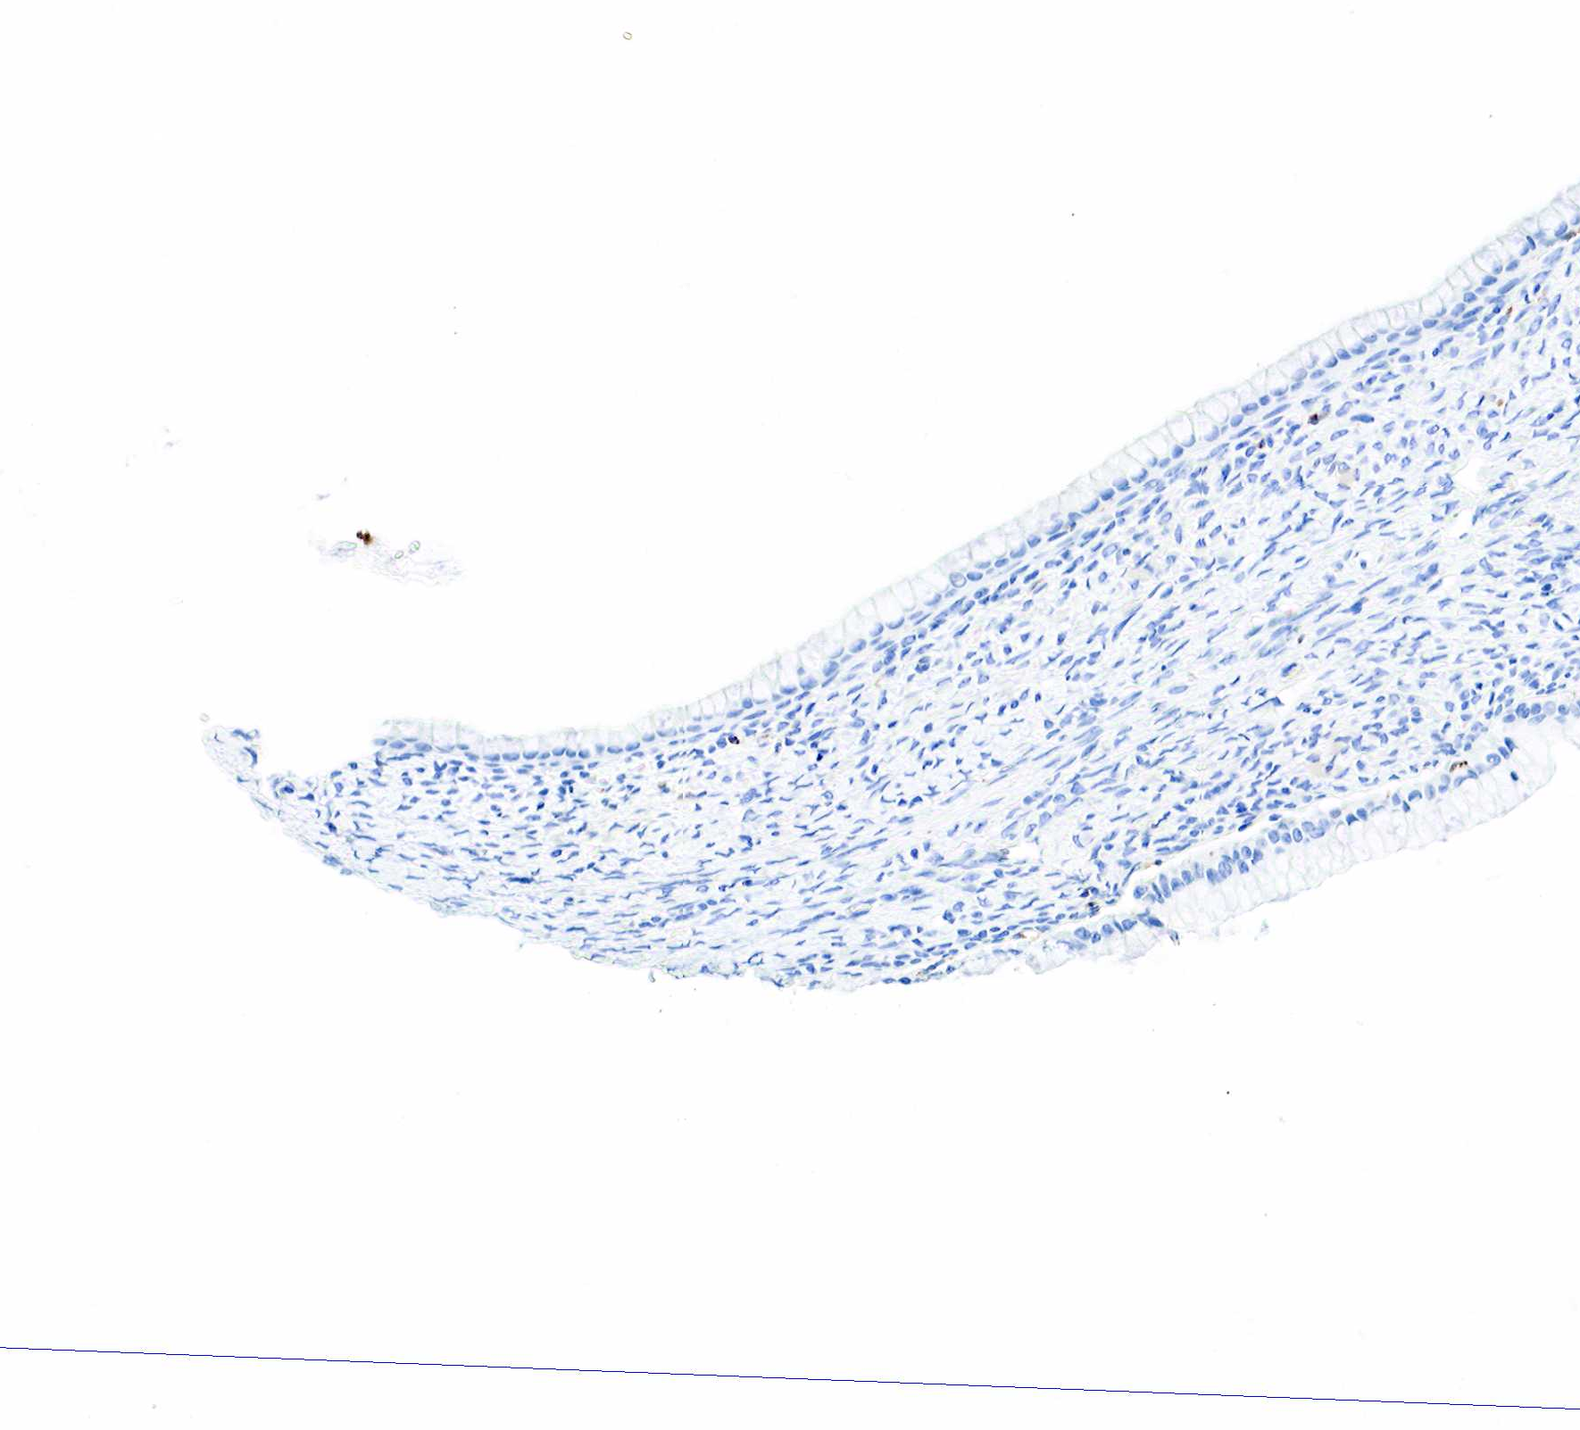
{"staining": {"intensity": "negative", "quantity": "none", "location": "none"}, "tissue": "ovarian cancer", "cell_type": "Tumor cells", "image_type": "cancer", "snomed": [{"axis": "morphology", "description": "Cystadenocarcinoma, mucinous, NOS"}, {"axis": "topography", "description": "Ovary"}], "caption": "This is an IHC histopathology image of human ovarian cancer (mucinous cystadenocarcinoma). There is no staining in tumor cells.", "gene": "CD68", "patient": {"sex": "female", "age": 25}}